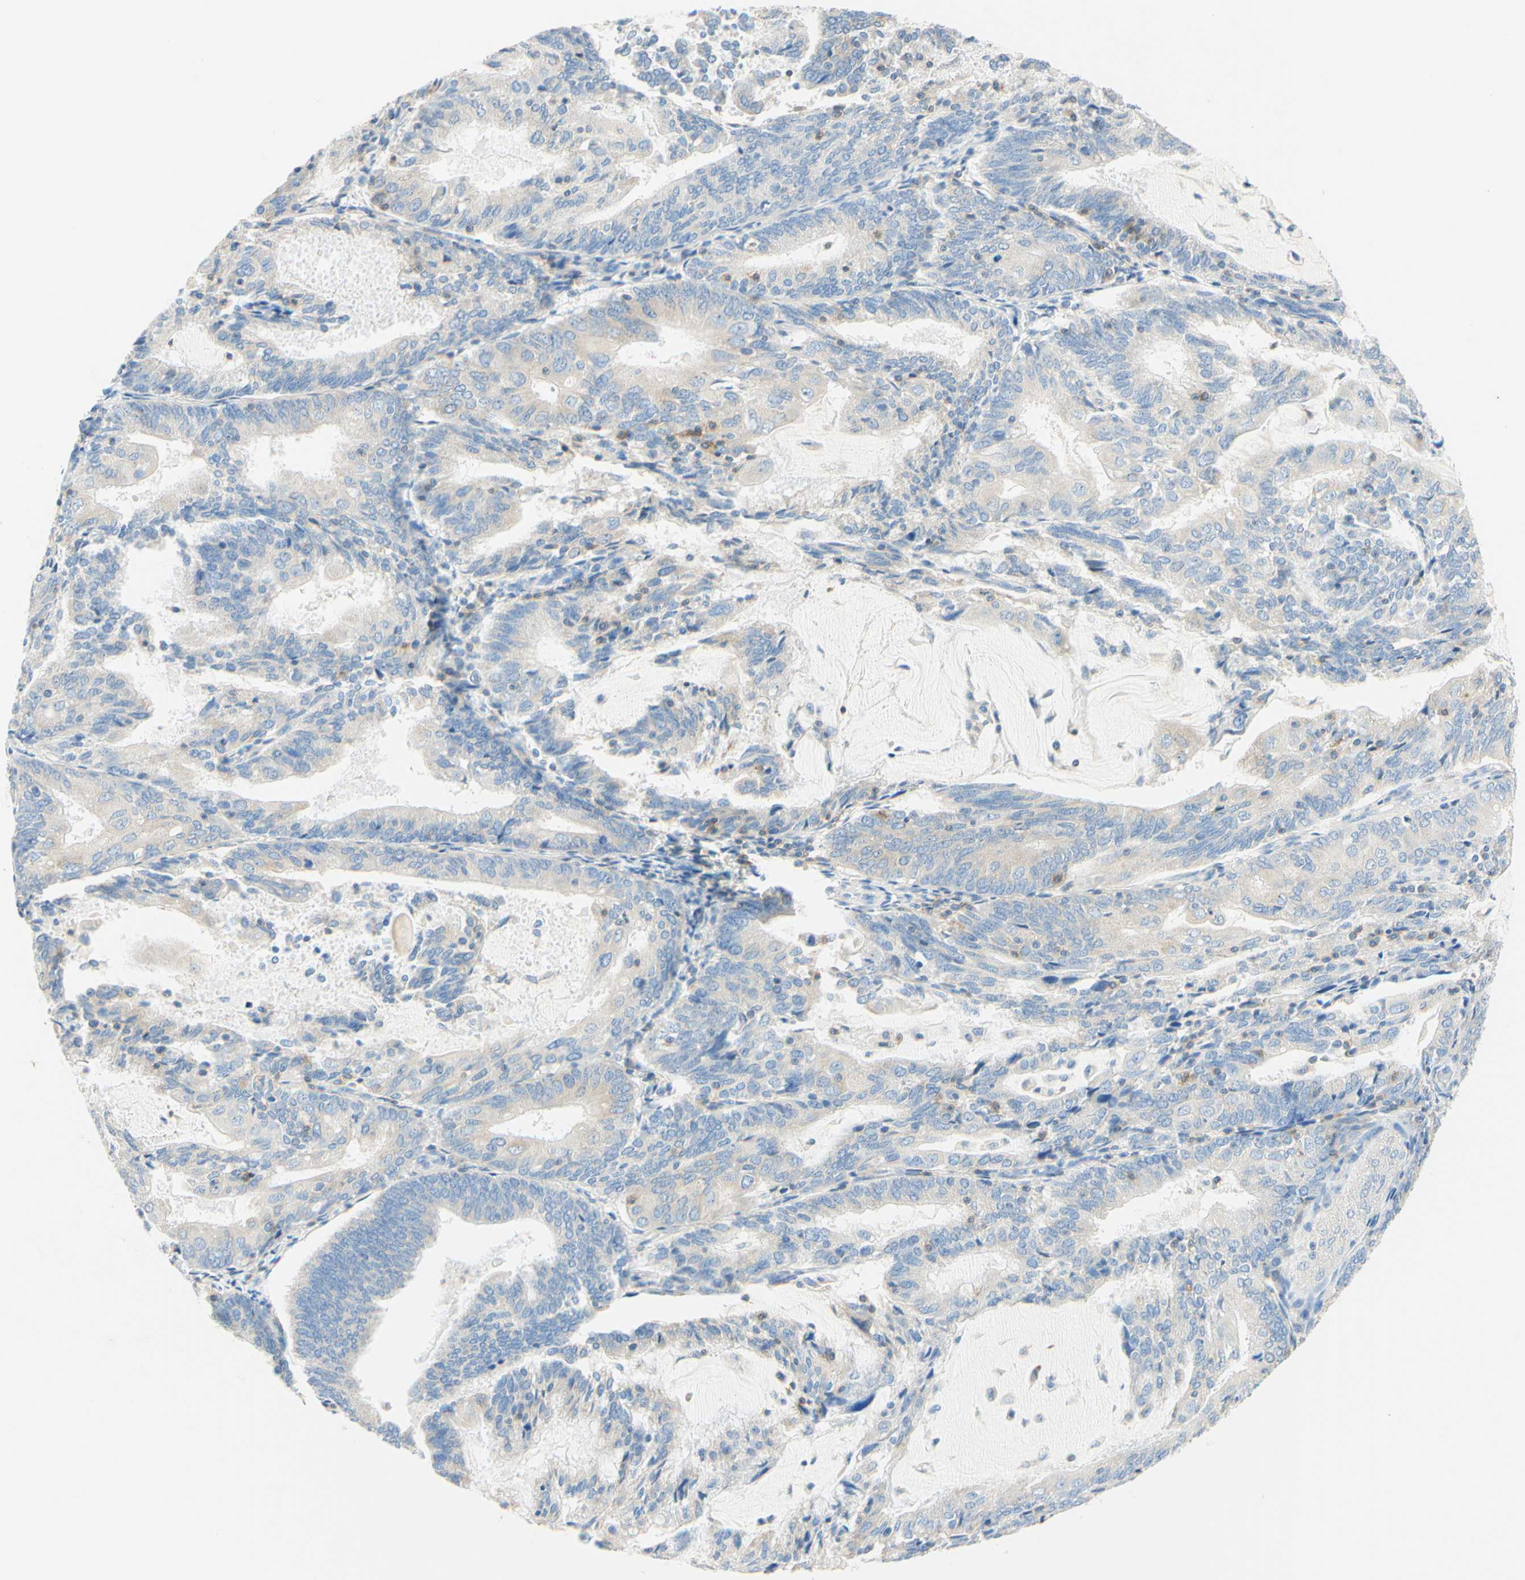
{"staining": {"intensity": "negative", "quantity": "none", "location": "none"}, "tissue": "endometrial cancer", "cell_type": "Tumor cells", "image_type": "cancer", "snomed": [{"axis": "morphology", "description": "Adenocarcinoma, NOS"}, {"axis": "topography", "description": "Endometrium"}], "caption": "Immunohistochemistry image of human endometrial cancer stained for a protein (brown), which reveals no staining in tumor cells.", "gene": "LAT", "patient": {"sex": "female", "age": 81}}